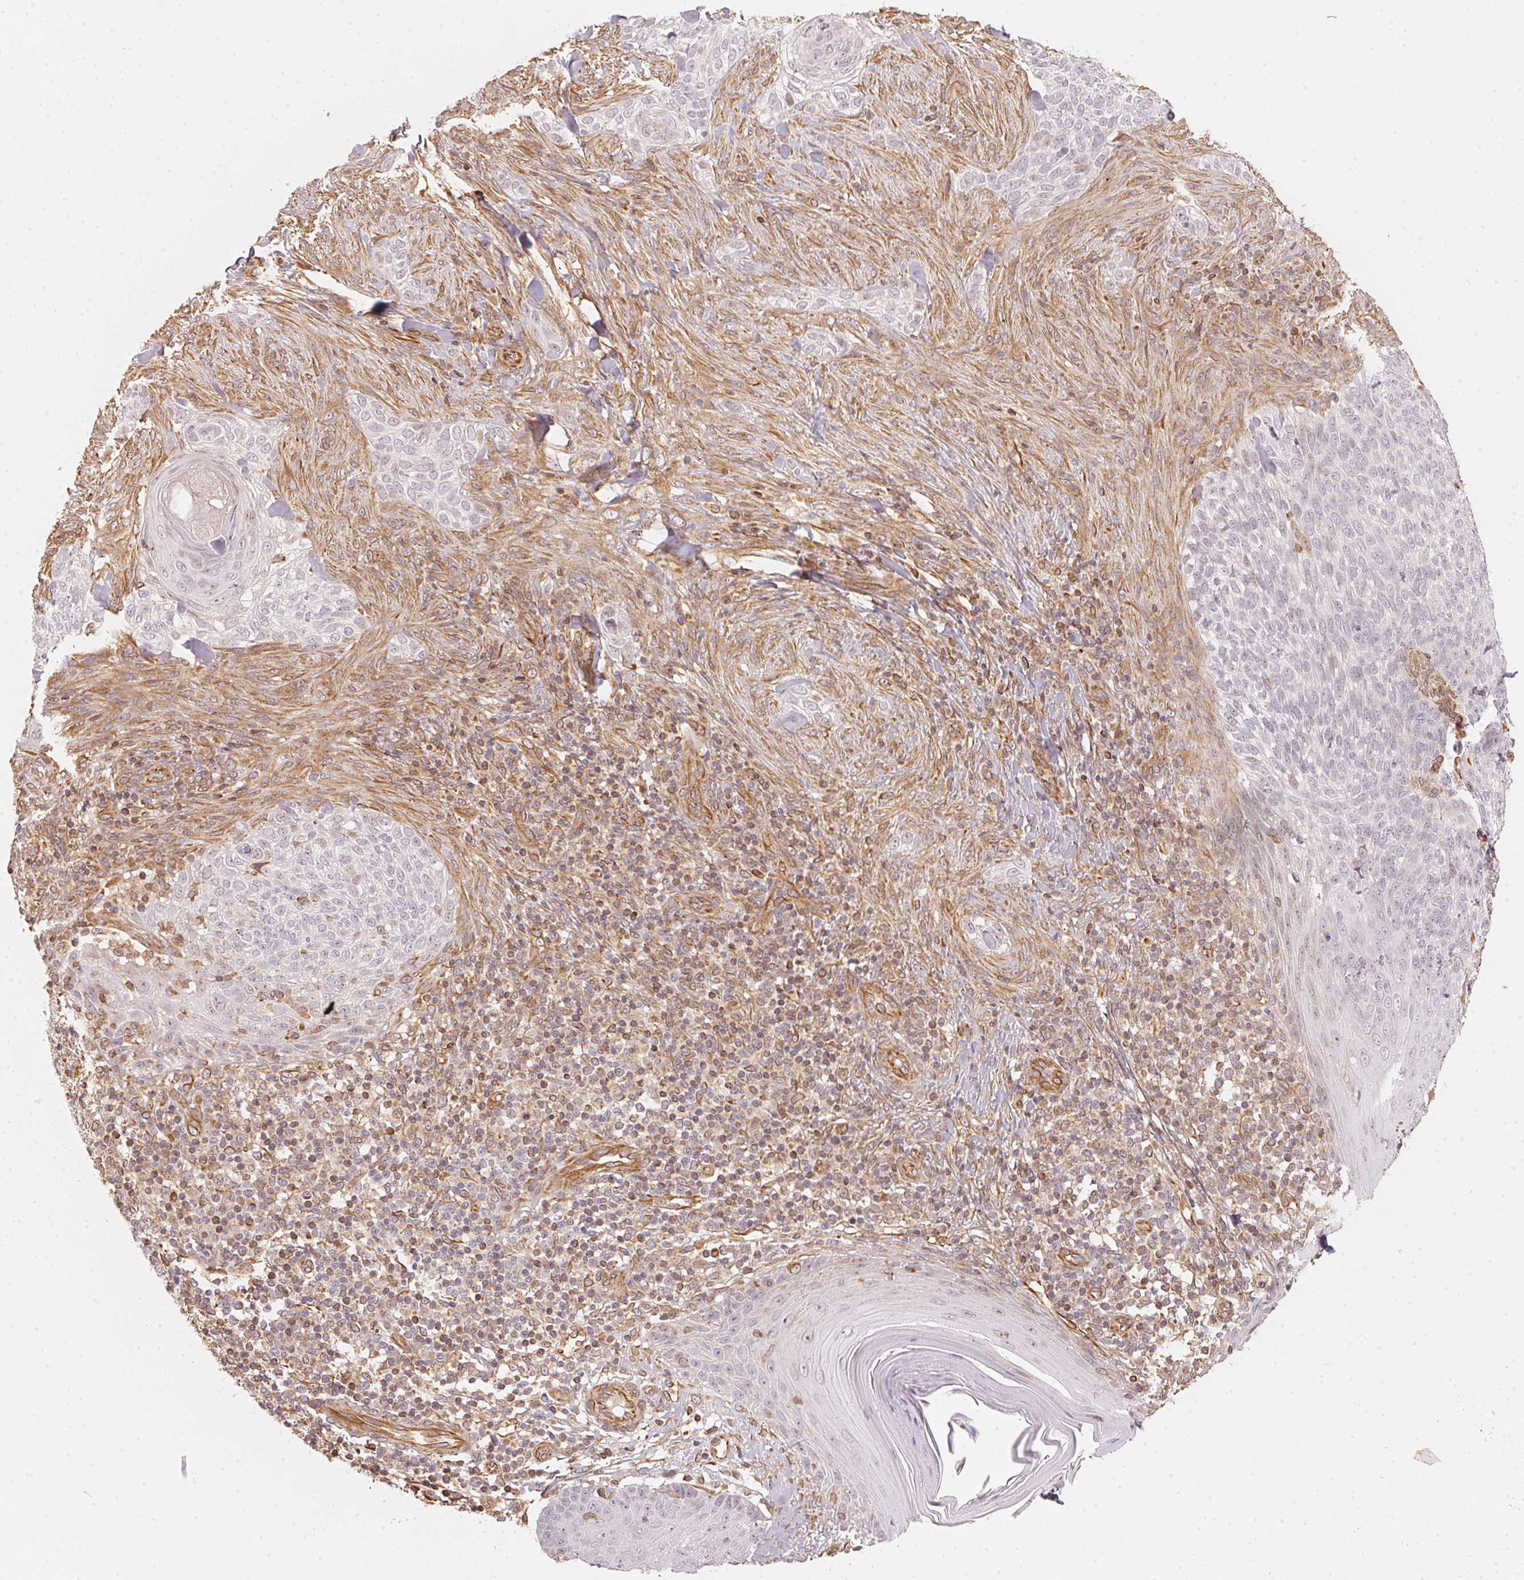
{"staining": {"intensity": "negative", "quantity": "none", "location": "none"}, "tissue": "skin cancer", "cell_type": "Tumor cells", "image_type": "cancer", "snomed": [{"axis": "morphology", "description": "Basal cell carcinoma"}, {"axis": "topography", "description": "Skin"}], "caption": "Immunohistochemistry of human skin cancer (basal cell carcinoma) exhibits no staining in tumor cells.", "gene": "FOXR2", "patient": {"sex": "female", "age": 48}}